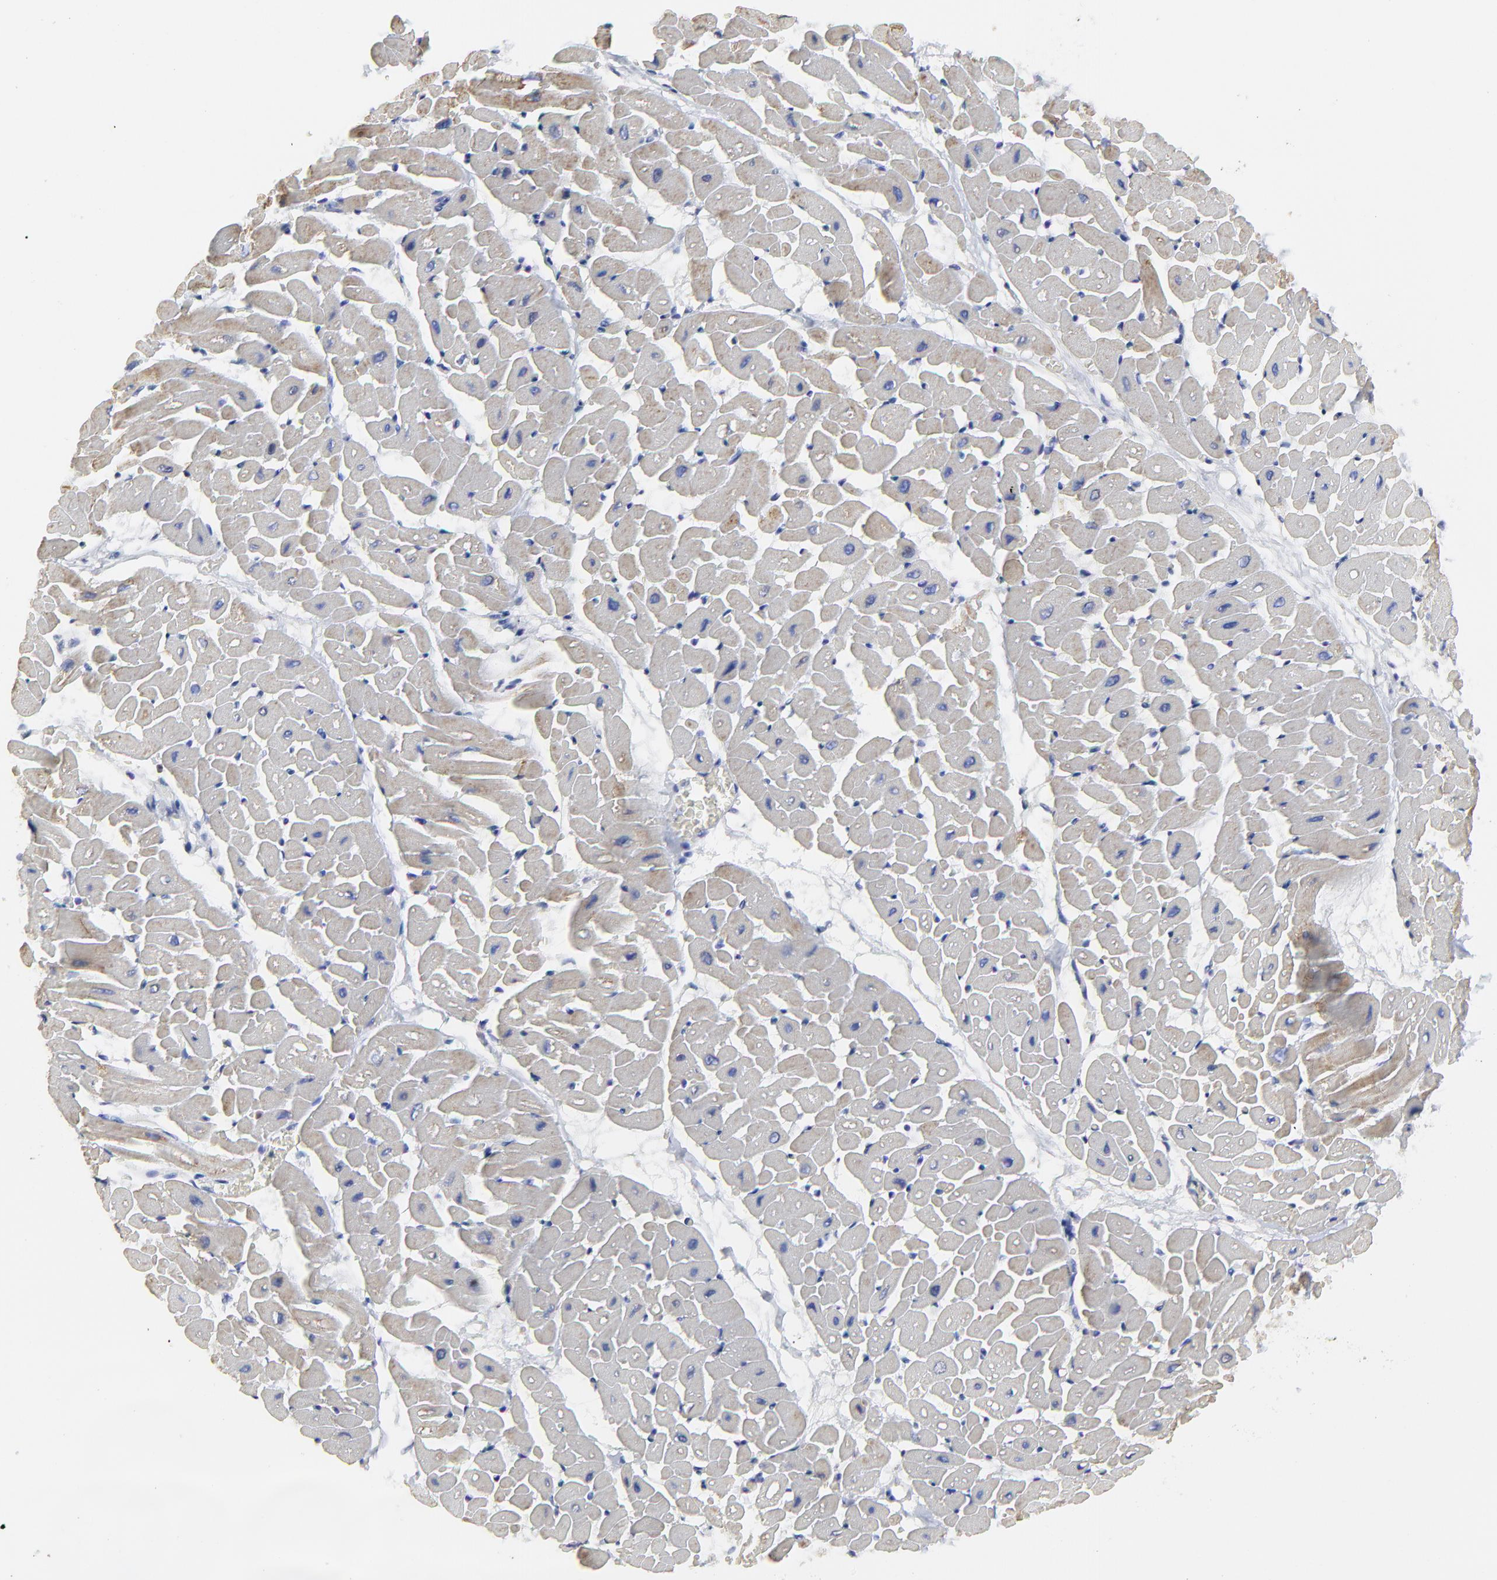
{"staining": {"intensity": "strong", "quantity": ">75%", "location": "cytoplasmic/membranous"}, "tissue": "heart muscle", "cell_type": "Cardiomyocytes", "image_type": "normal", "snomed": [{"axis": "morphology", "description": "Normal tissue, NOS"}, {"axis": "topography", "description": "Heart"}], "caption": "Immunohistochemical staining of benign human heart muscle shows >75% levels of strong cytoplasmic/membranous protein positivity in about >75% of cardiomyocytes.", "gene": "NCAPH", "patient": {"sex": "male", "age": 45}}